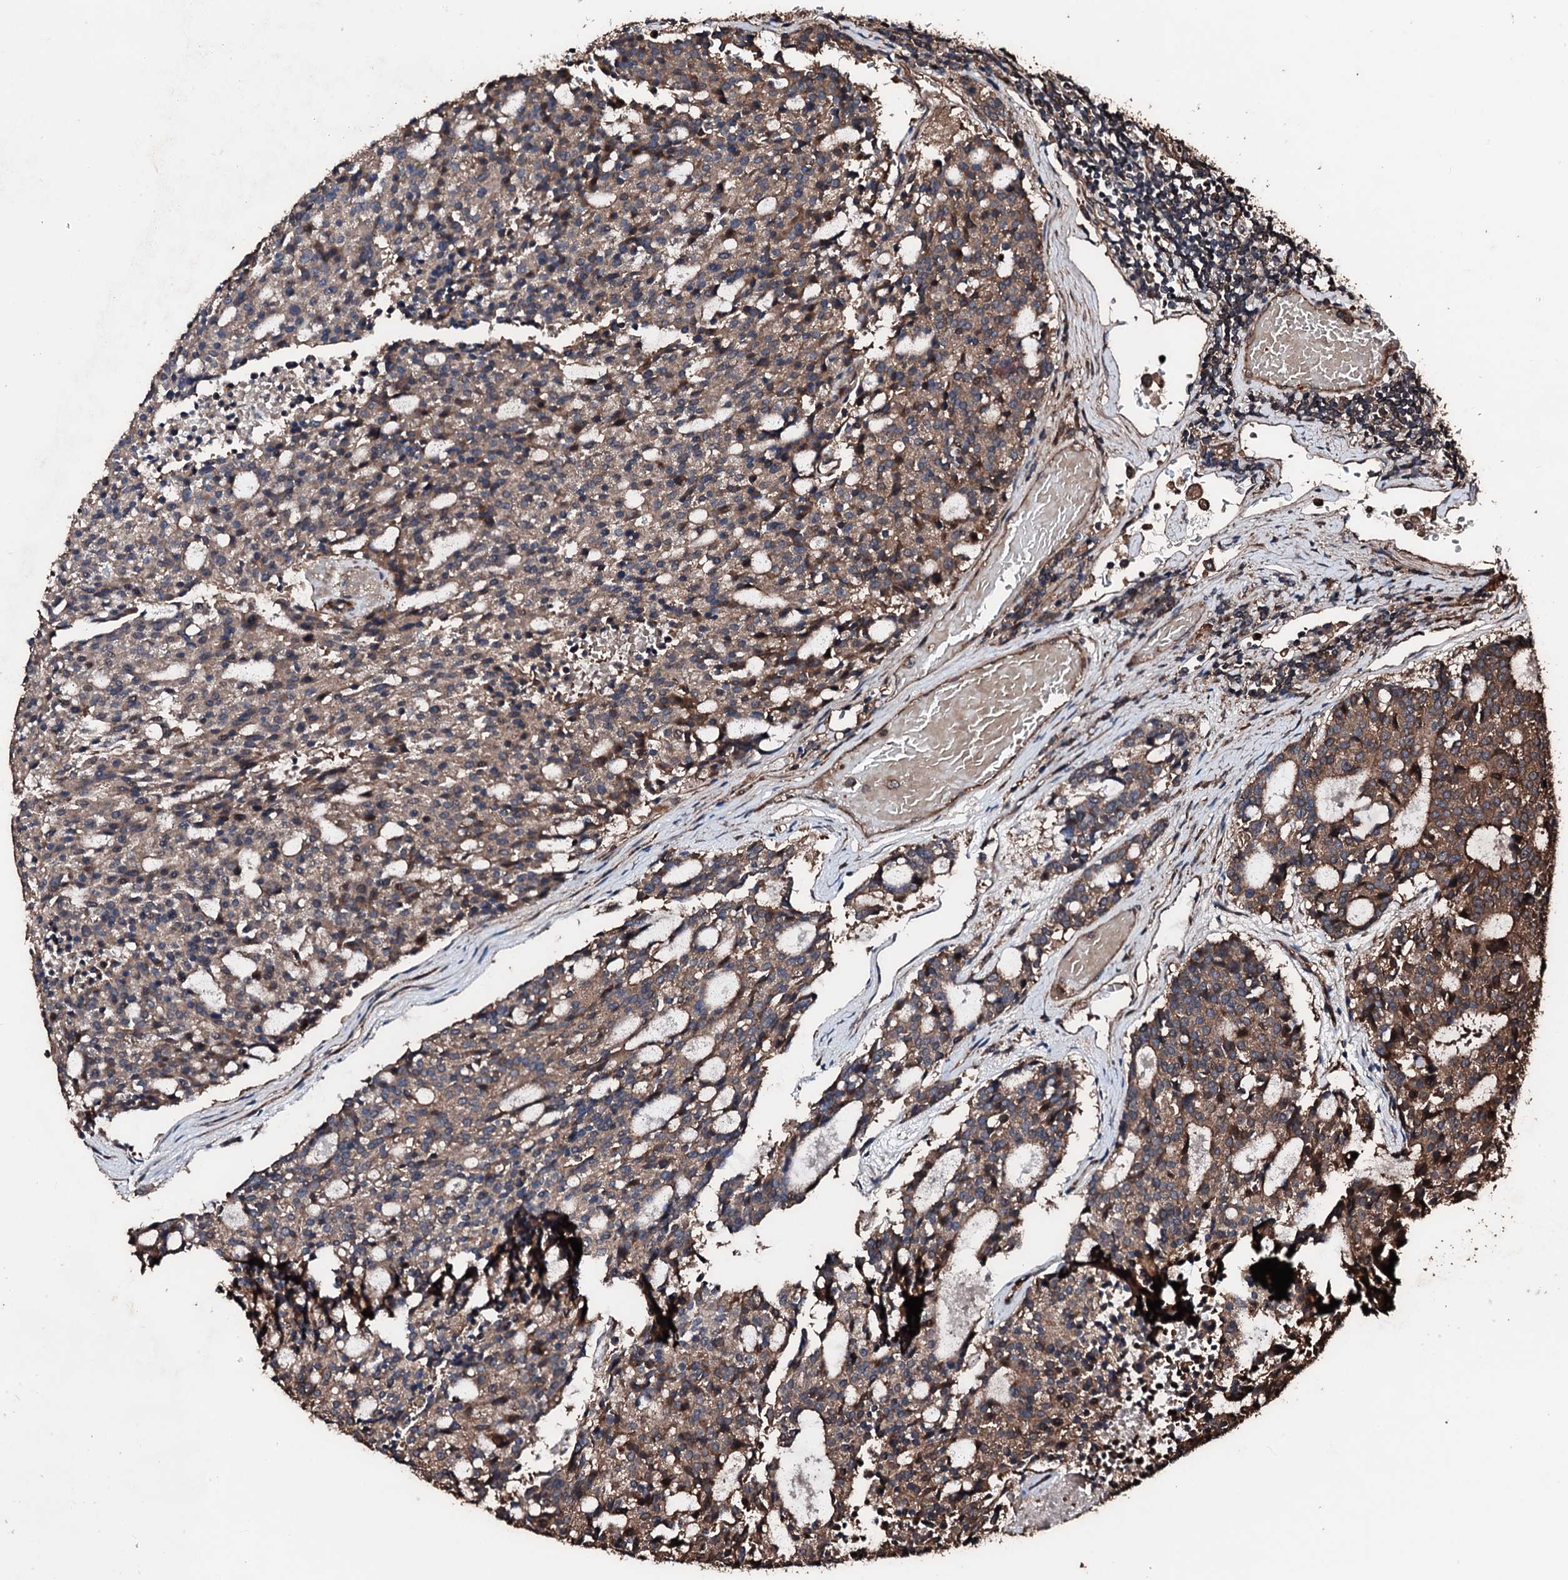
{"staining": {"intensity": "moderate", "quantity": "25%-75%", "location": "cytoplasmic/membranous"}, "tissue": "carcinoid", "cell_type": "Tumor cells", "image_type": "cancer", "snomed": [{"axis": "morphology", "description": "Carcinoid, malignant, NOS"}, {"axis": "topography", "description": "Pancreas"}], "caption": "Immunohistochemistry (DAB) staining of malignant carcinoid exhibits moderate cytoplasmic/membranous protein positivity in about 25%-75% of tumor cells. (DAB = brown stain, brightfield microscopy at high magnification).", "gene": "KIF18A", "patient": {"sex": "female", "age": 54}}